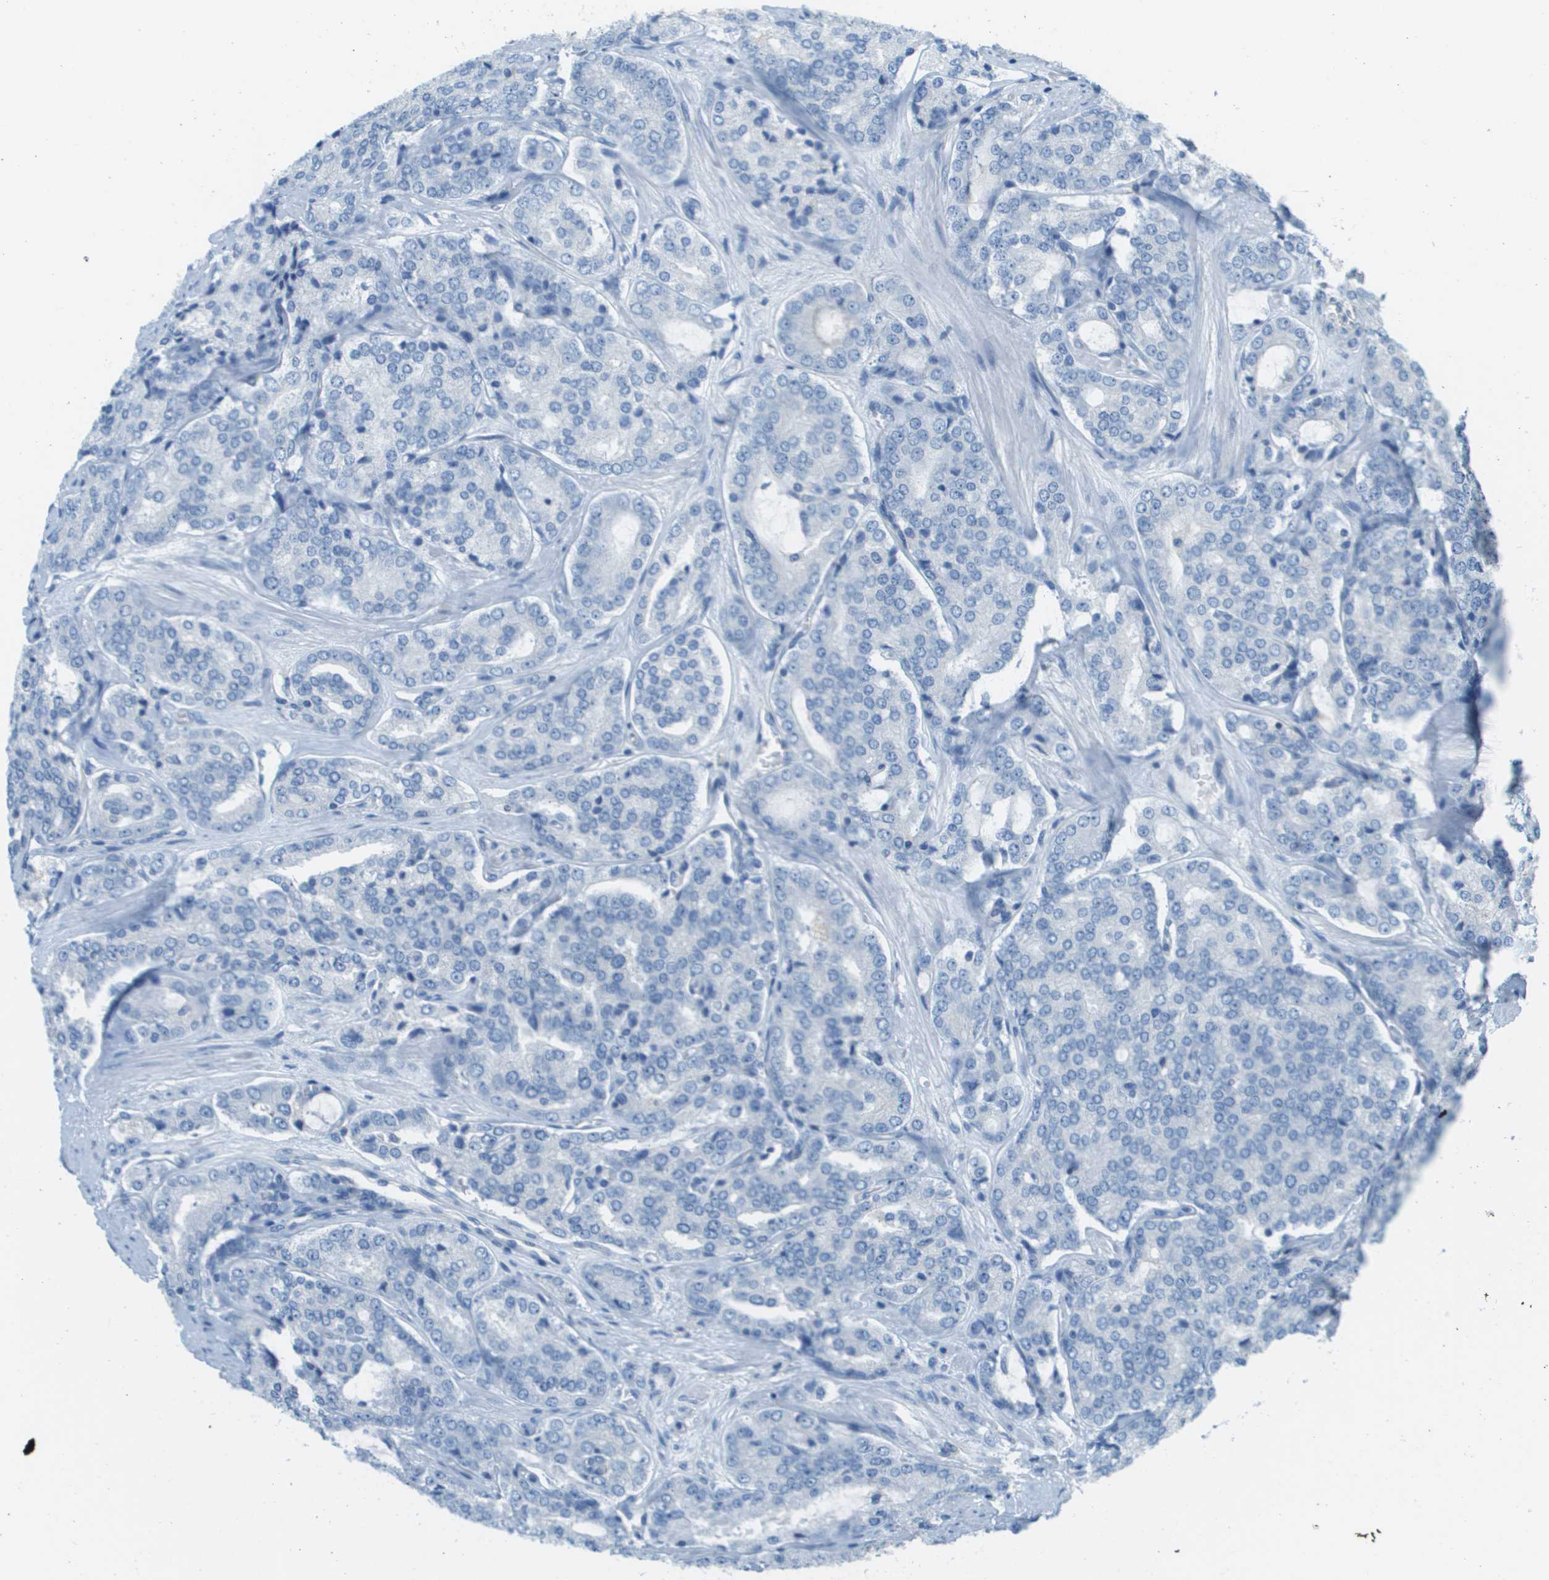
{"staining": {"intensity": "negative", "quantity": "none", "location": "none"}, "tissue": "prostate cancer", "cell_type": "Tumor cells", "image_type": "cancer", "snomed": [{"axis": "morphology", "description": "Adenocarcinoma, High grade"}, {"axis": "topography", "description": "Prostate"}], "caption": "Histopathology image shows no significant protein expression in tumor cells of prostate adenocarcinoma (high-grade). (Brightfield microscopy of DAB (3,3'-diaminobenzidine) IHC at high magnification).", "gene": "DNAJB11", "patient": {"sex": "male", "age": 65}}